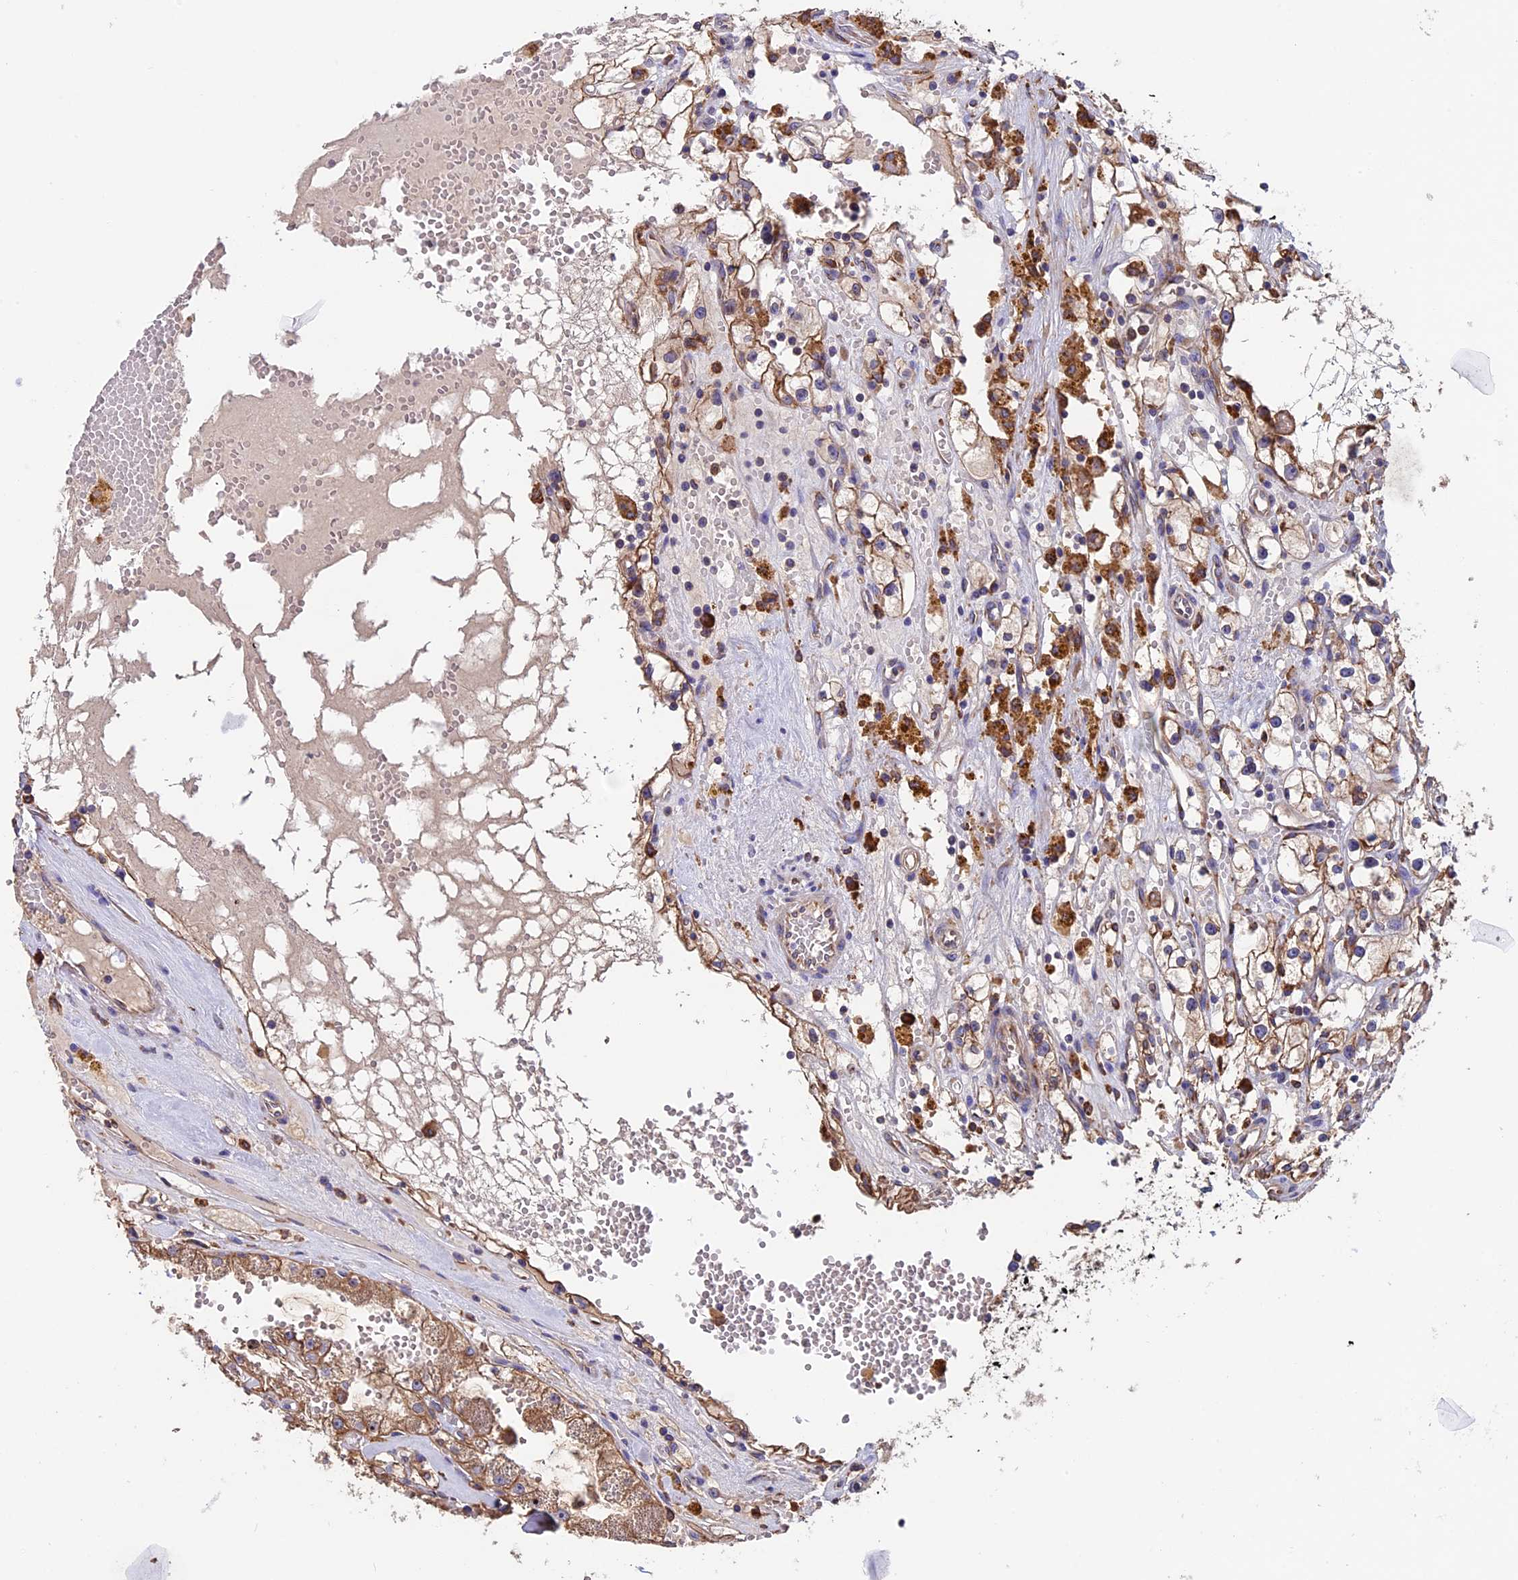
{"staining": {"intensity": "moderate", "quantity": "25%-75%", "location": "cytoplasmic/membranous"}, "tissue": "renal cancer", "cell_type": "Tumor cells", "image_type": "cancer", "snomed": [{"axis": "morphology", "description": "Adenocarcinoma, NOS"}, {"axis": "topography", "description": "Kidney"}], "caption": "Immunohistochemistry histopathology image of human renal cancer (adenocarcinoma) stained for a protein (brown), which reveals medium levels of moderate cytoplasmic/membranous positivity in approximately 25%-75% of tumor cells.", "gene": "BTBD3", "patient": {"sex": "male", "age": 56}}